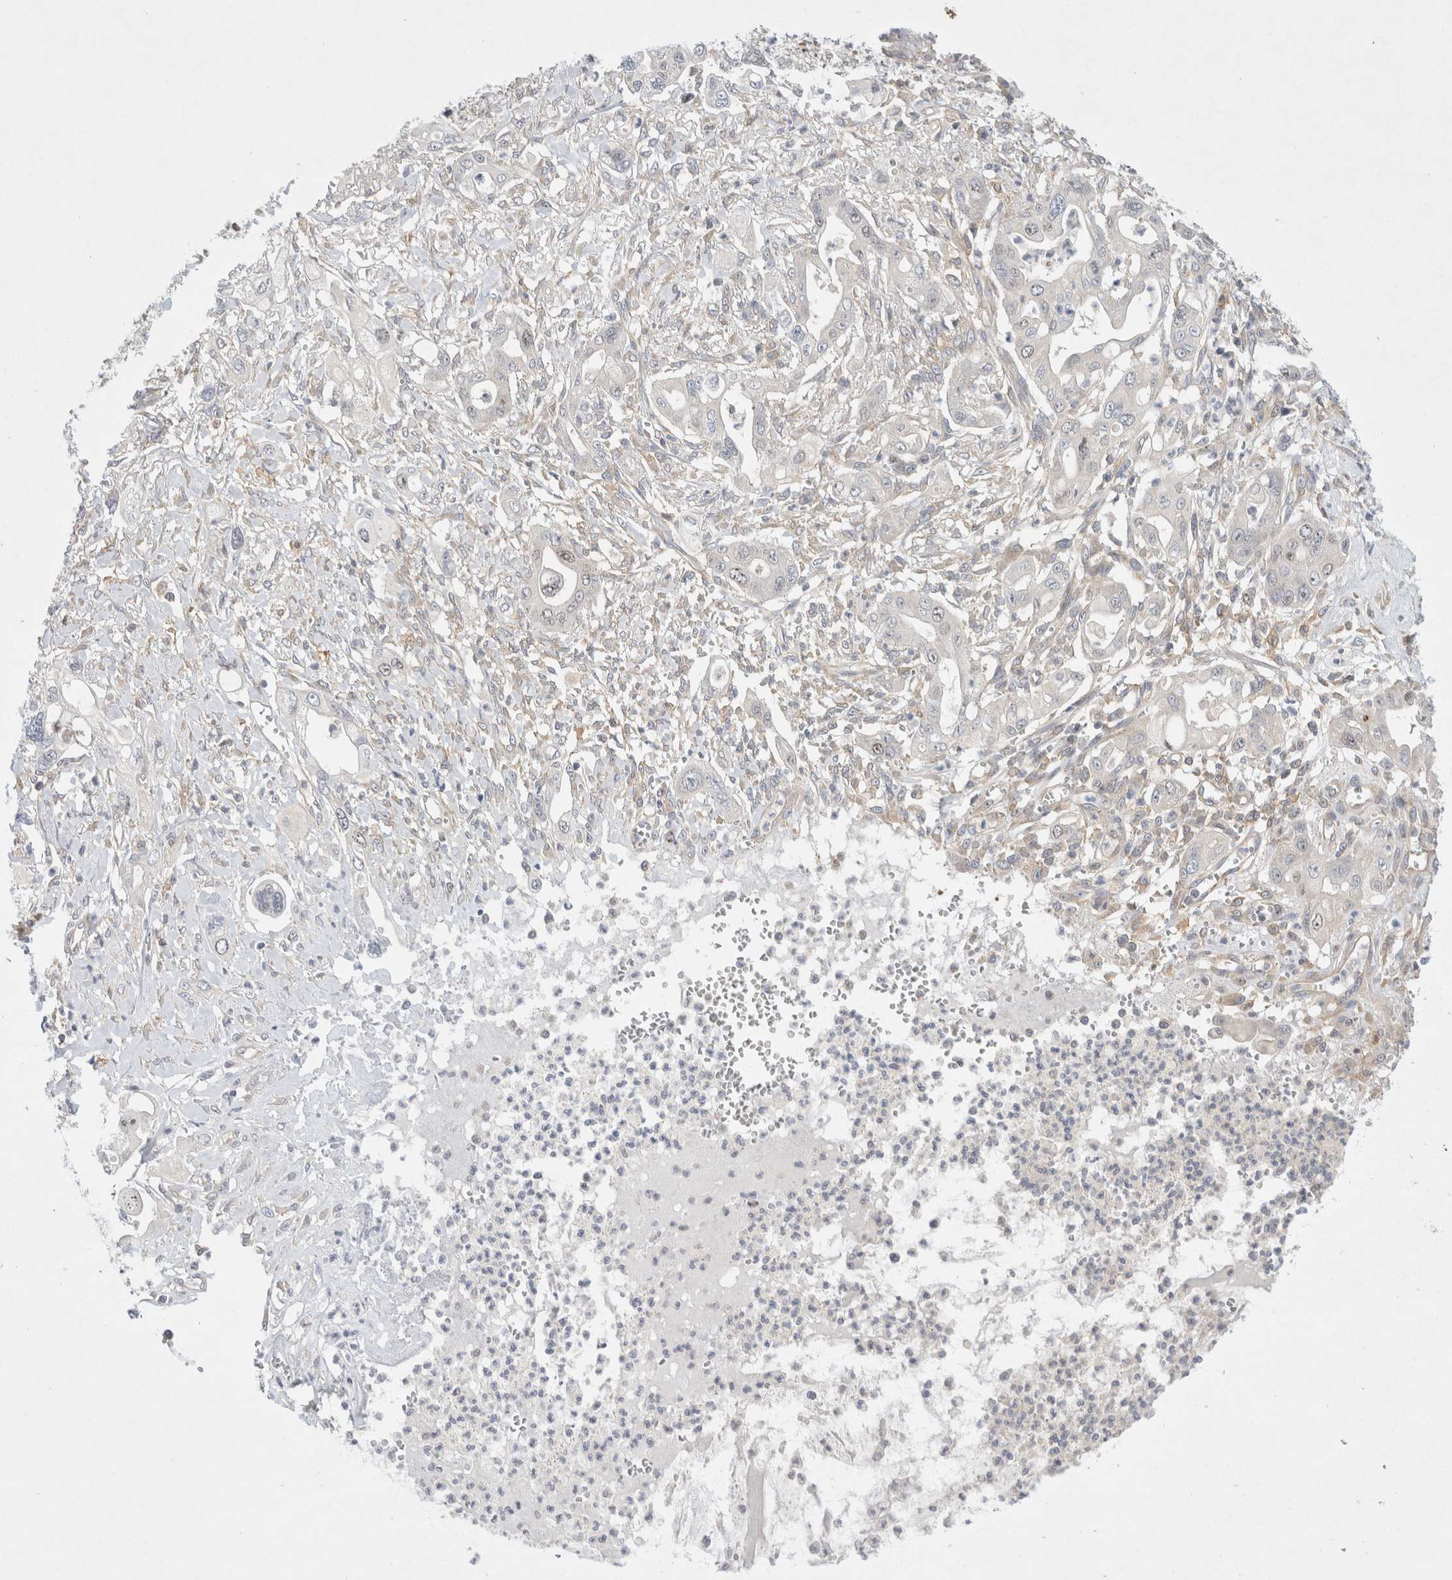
{"staining": {"intensity": "negative", "quantity": "none", "location": "none"}, "tissue": "pancreatic cancer", "cell_type": "Tumor cells", "image_type": "cancer", "snomed": [{"axis": "morphology", "description": "Adenocarcinoma, NOS"}, {"axis": "topography", "description": "Pancreas"}], "caption": "The micrograph demonstrates no significant staining in tumor cells of adenocarcinoma (pancreatic).", "gene": "CDCA7L", "patient": {"sex": "male", "age": 68}}